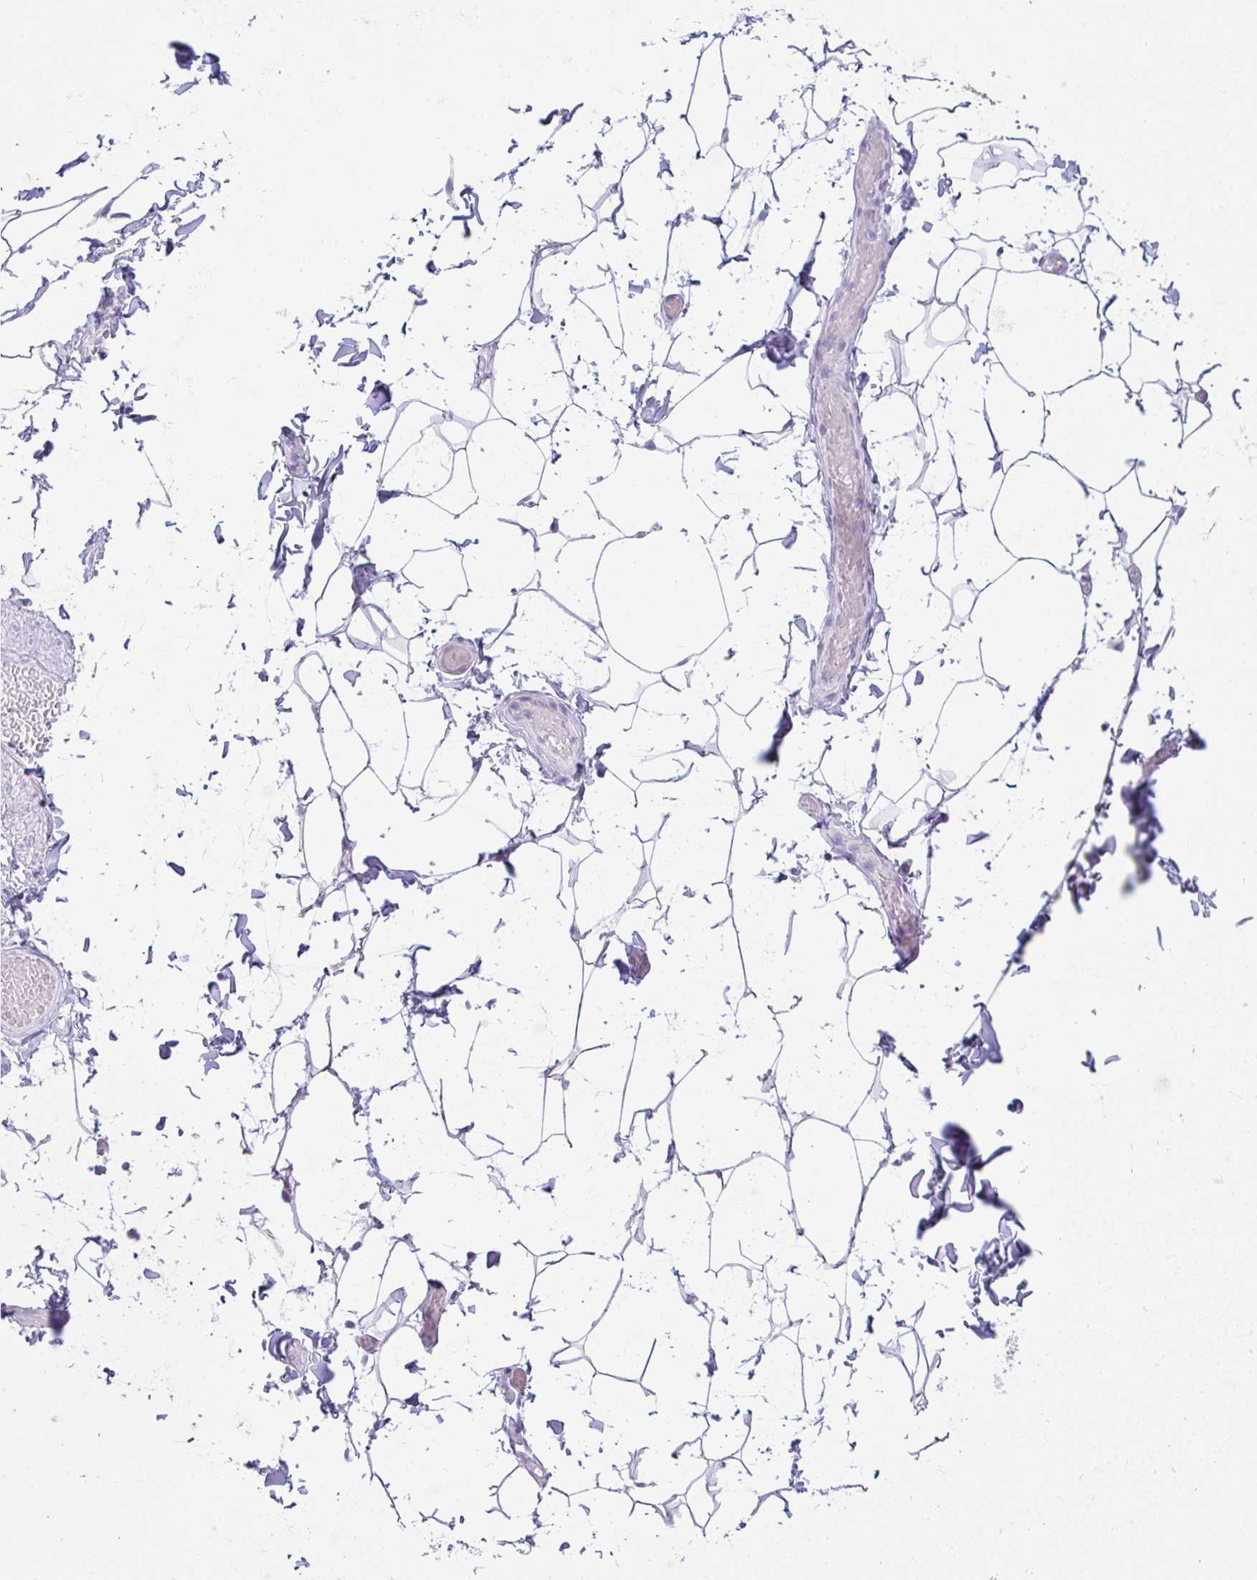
{"staining": {"intensity": "negative", "quantity": "none", "location": "none"}, "tissue": "adipose tissue", "cell_type": "Adipocytes", "image_type": "normal", "snomed": [{"axis": "morphology", "description": "Normal tissue, NOS"}, {"axis": "topography", "description": "Soft tissue"}, {"axis": "topography", "description": "Adipose tissue"}, {"axis": "topography", "description": "Vascular tissue"}, {"axis": "topography", "description": "Peripheral nerve tissue"}], "caption": "An IHC photomicrograph of unremarkable adipose tissue is shown. There is no staining in adipocytes of adipose tissue. Nuclei are stained in blue.", "gene": "RASL10A", "patient": {"sex": "male", "age": 29}}